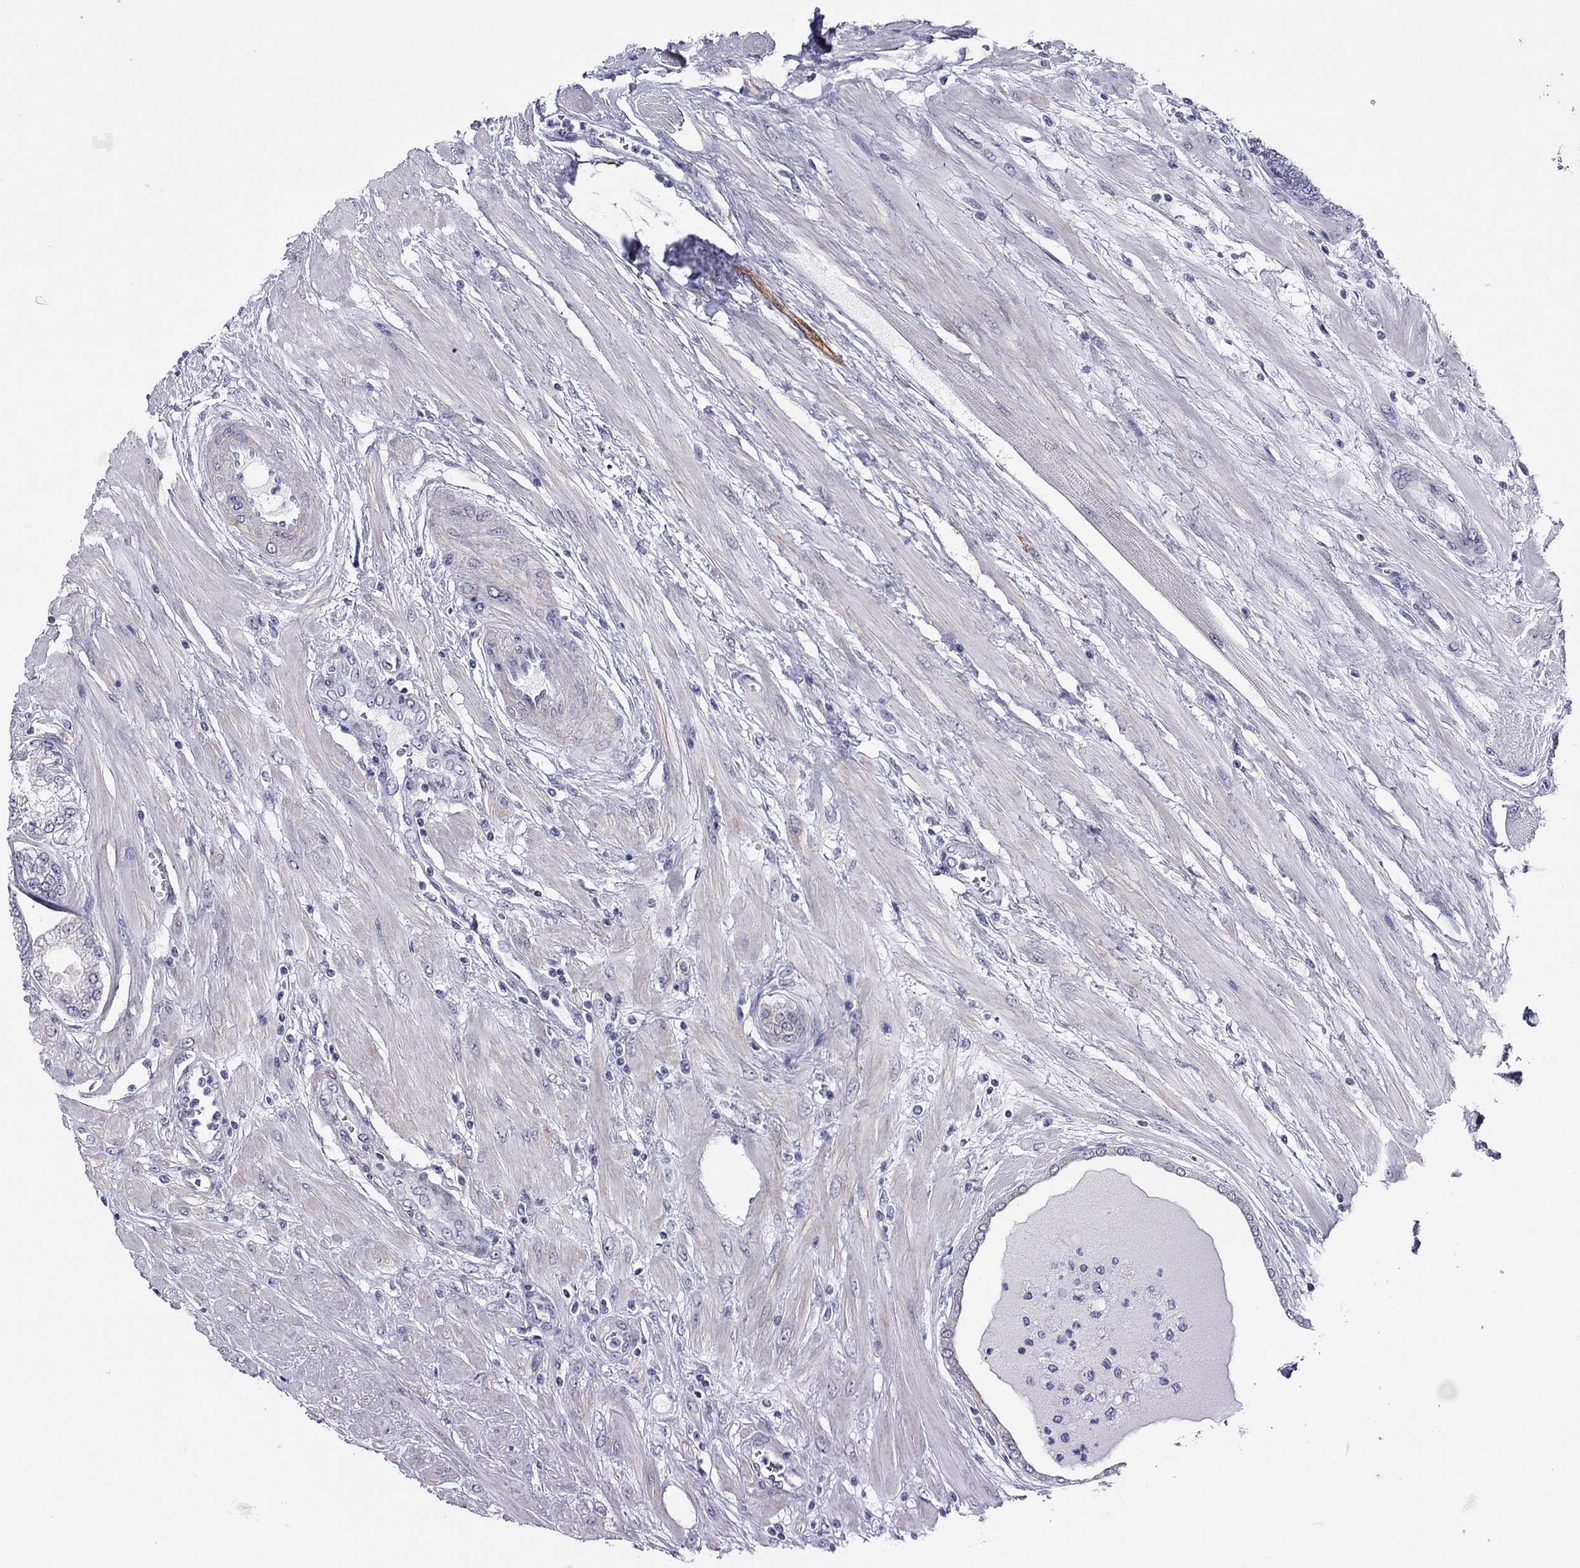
{"staining": {"intensity": "negative", "quantity": "none", "location": "none"}, "tissue": "prostate cancer", "cell_type": "Tumor cells", "image_type": "cancer", "snomed": [{"axis": "morphology", "description": "Adenocarcinoma, Low grade"}, {"axis": "topography", "description": "Prostate"}], "caption": "Prostate cancer (adenocarcinoma (low-grade)) was stained to show a protein in brown. There is no significant expression in tumor cells.", "gene": "MYMX", "patient": {"sex": "male", "age": 55}}